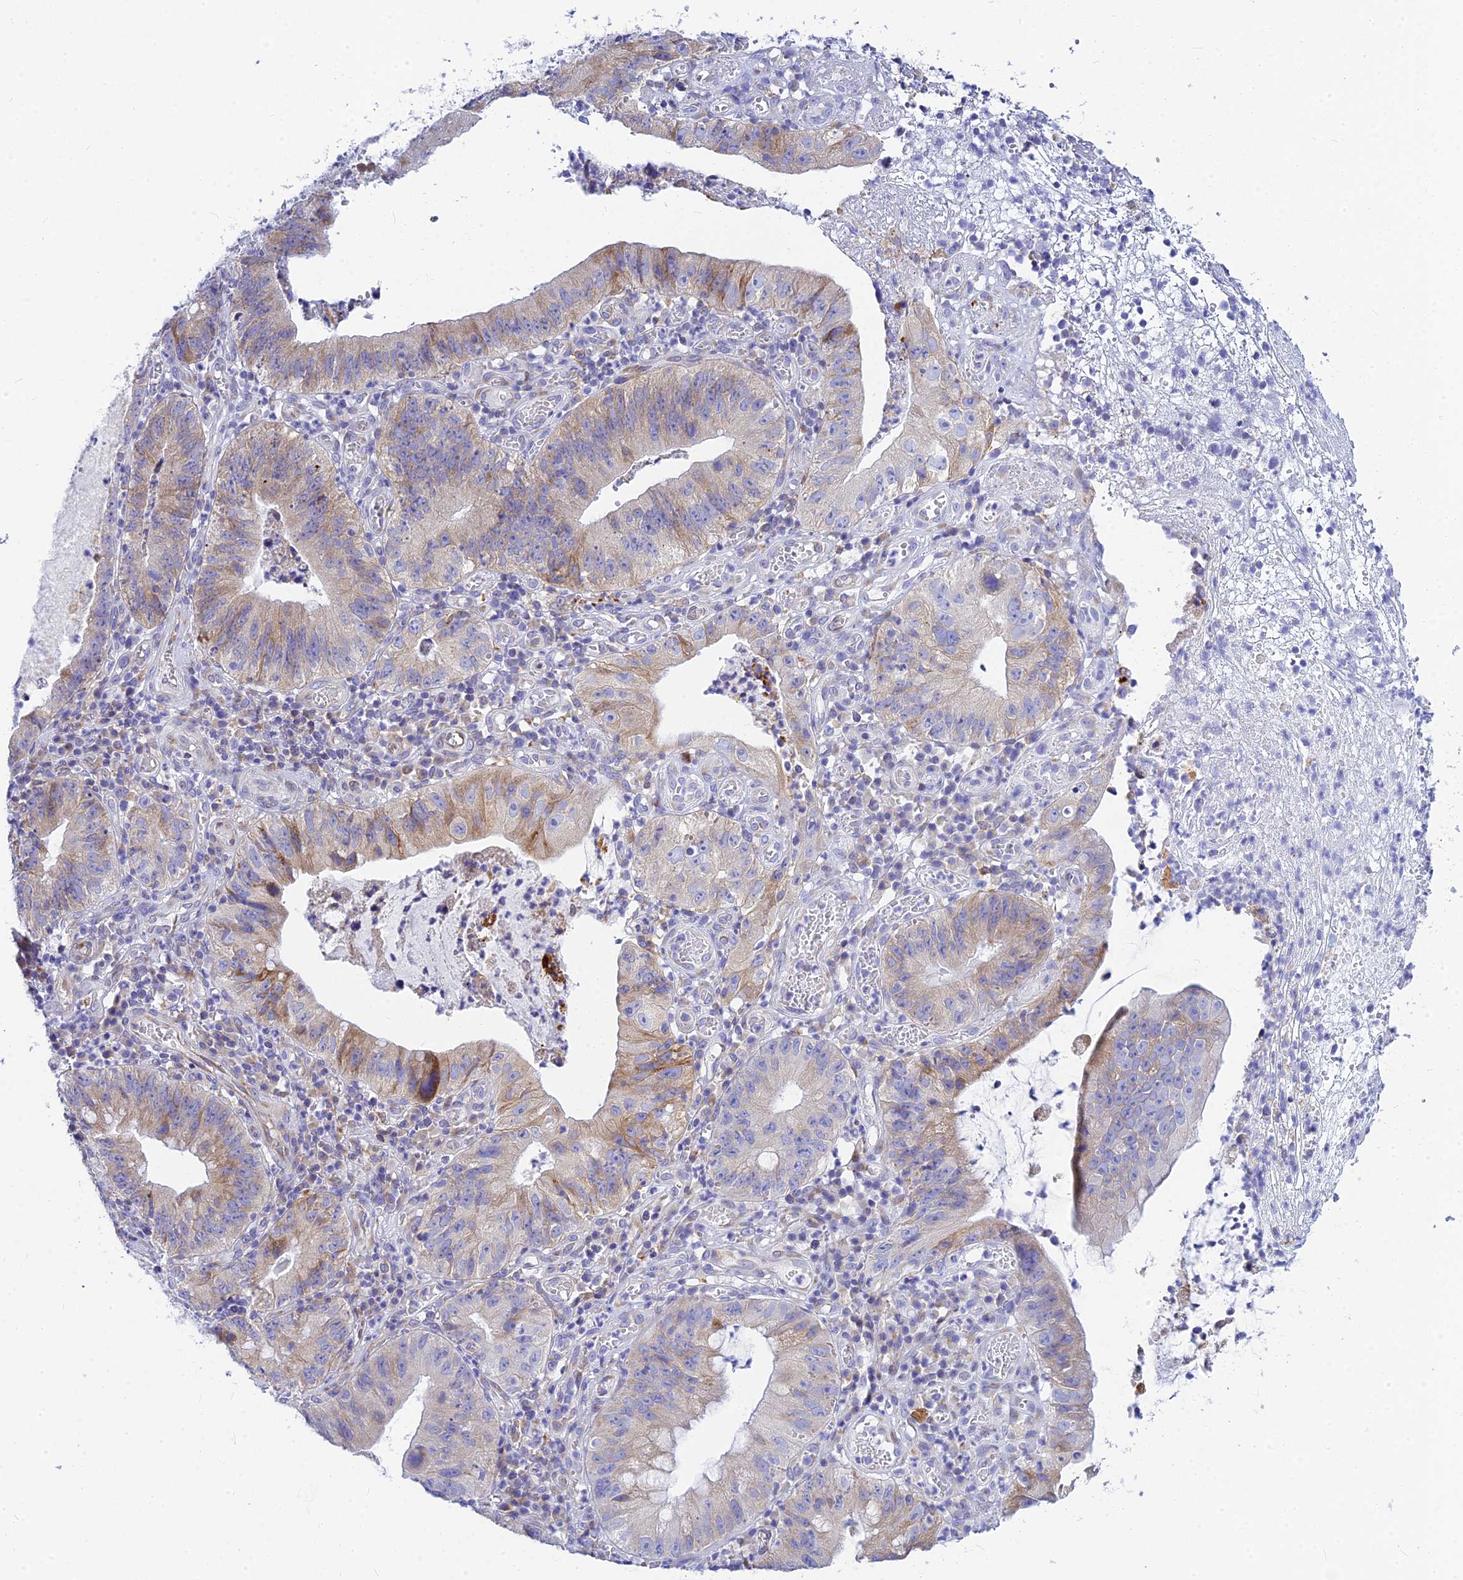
{"staining": {"intensity": "moderate", "quantity": "<25%", "location": "cytoplasmic/membranous"}, "tissue": "stomach cancer", "cell_type": "Tumor cells", "image_type": "cancer", "snomed": [{"axis": "morphology", "description": "Adenocarcinoma, NOS"}, {"axis": "topography", "description": "Stomach"}], "caption": "Brown immunohistochemical staining in human stomach adenocarcinoma reveals moderate cytoplasmic/membranous staining in approximately <25% of tumor cells.", "gene": "CNOT6", "patient": {"sex": "male", "age": 59}}